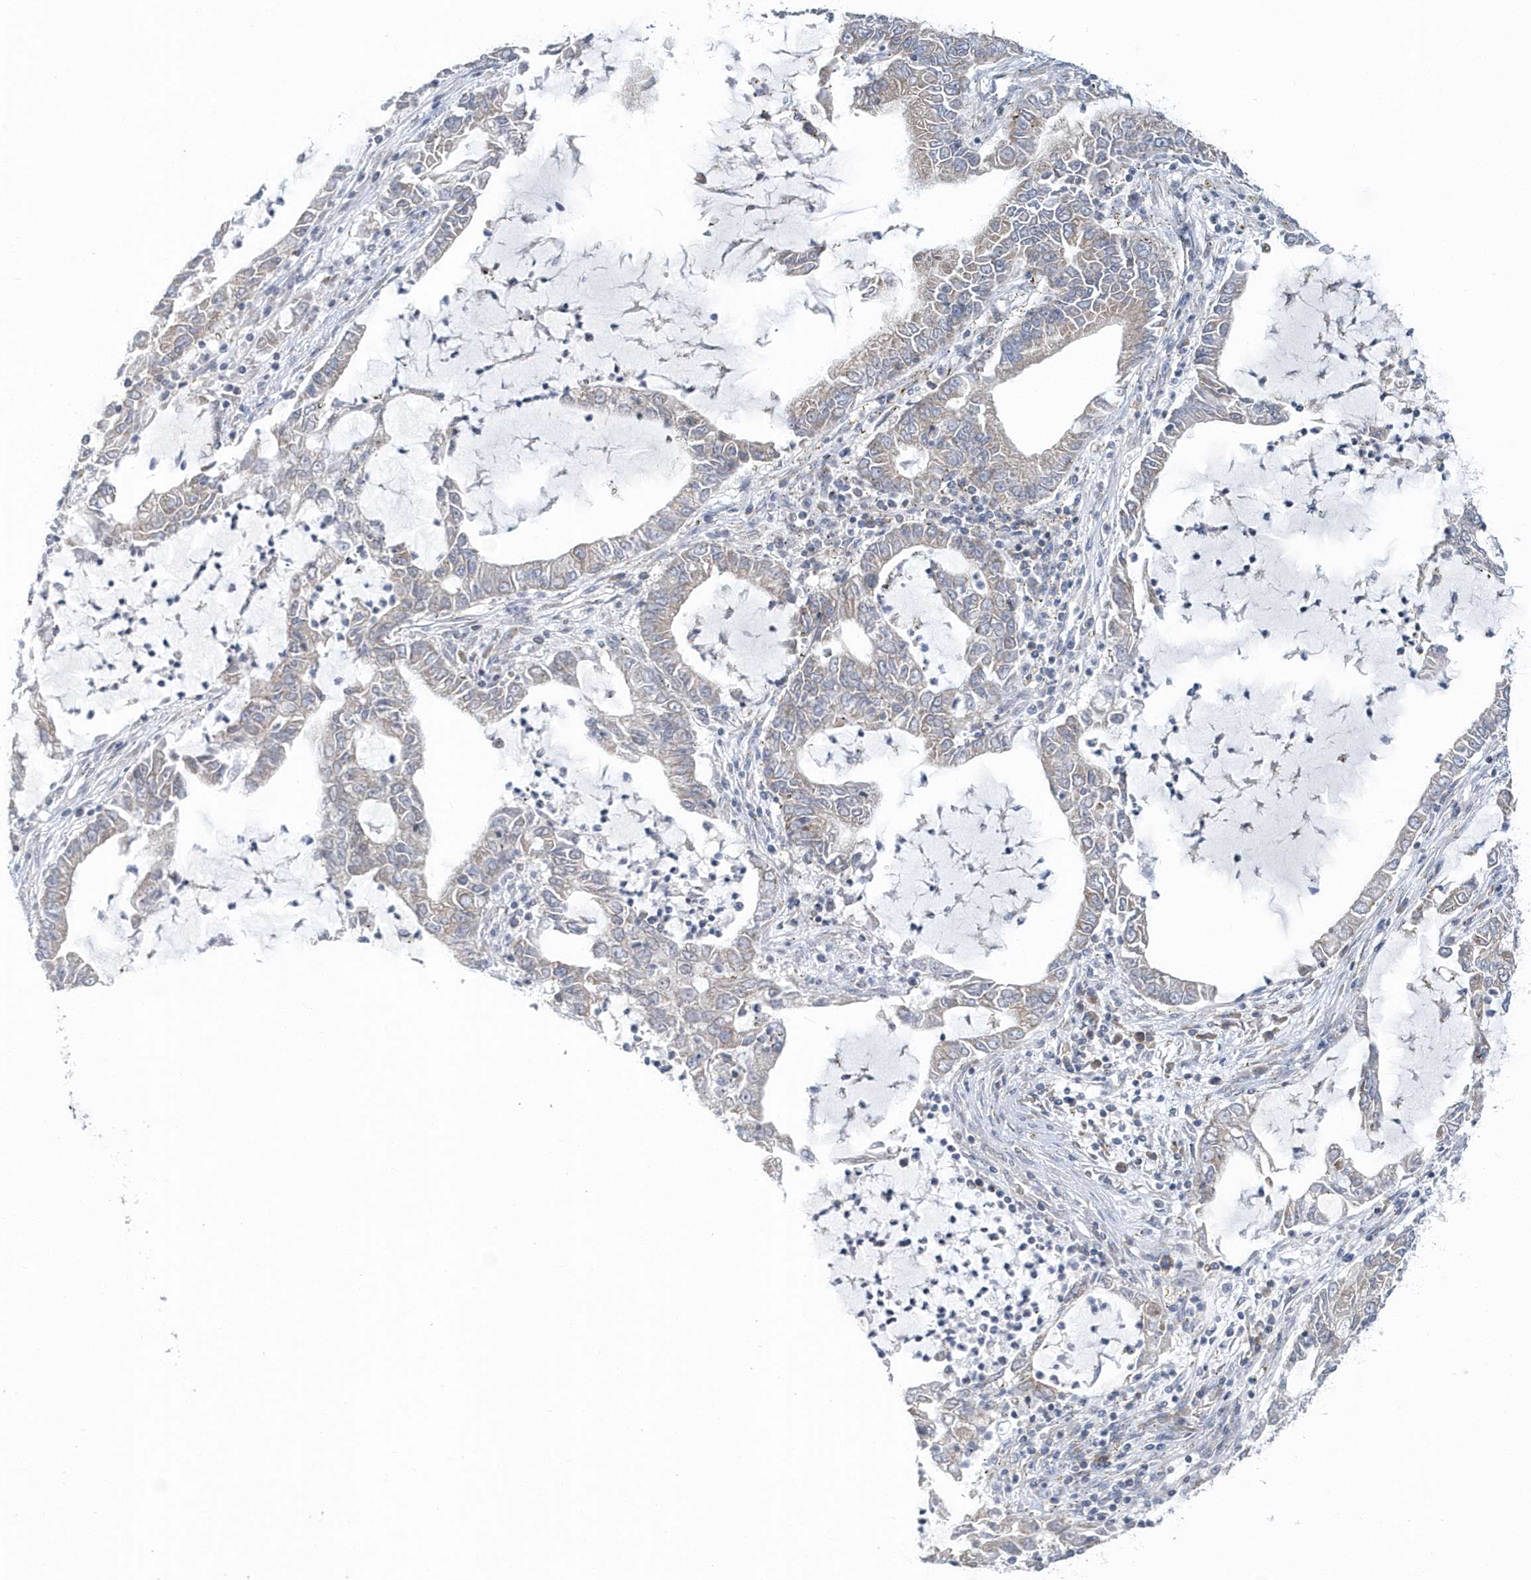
{"staining": {"intensity": "negative", "quantity": "none", "location": "none"}, "tissue": "lung cancer", "cell_type": "Tumor cells", "image_type": "cancer", "snomed": [{"axis": "morphology", "description": "Adenocarcinoma, NOS"}, {"axis": "topography", "description": "Lung"}], "caption": "Immunohistochemistry (IHC) histopathology image of adenocarcinoma (lung) stained for a protein (brown), which displays no positivity in tumor cells.", "gene": "EIF3C", "patient": {"sex": "female", "age": 51}}